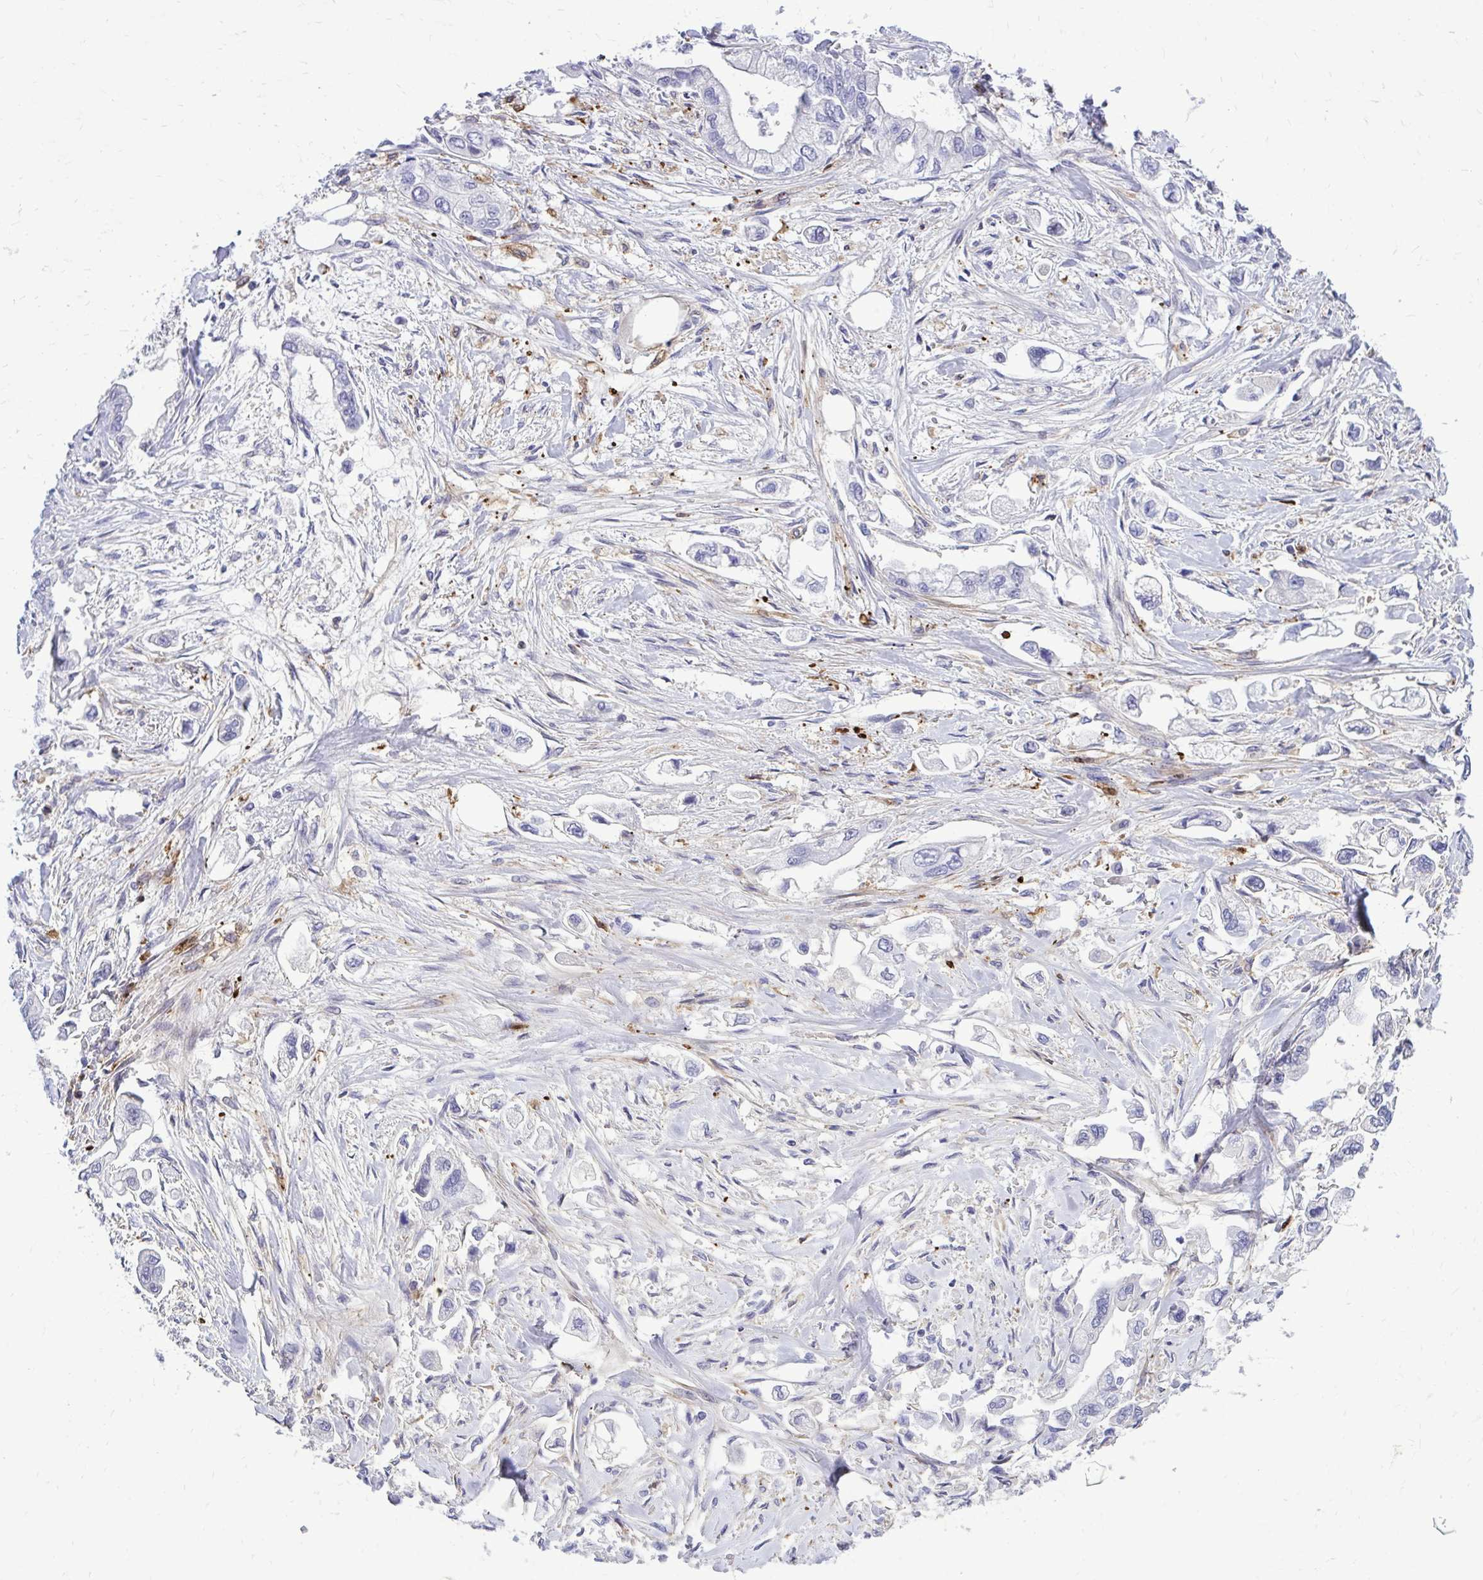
{"staining": {"intensity": "negative", "quantity": "none", "location": "none"}, "tissue": "stomach cancer", "cell_type": "Tumor cells", "image_type": "cancer", "snomed": [{"axis": "morphology", "description": "Adenocarcinoma, NOS"}, {"axis": "topography", "description": "Stomach"}], "caption": "The histopathology image demonstrates no significant positivity in tumor cells of stomach adenocarcinoma. (DAB IHC, high magnification).", "gene": "ZBTB25", "patient": {"sex": "male", "age": 62}}